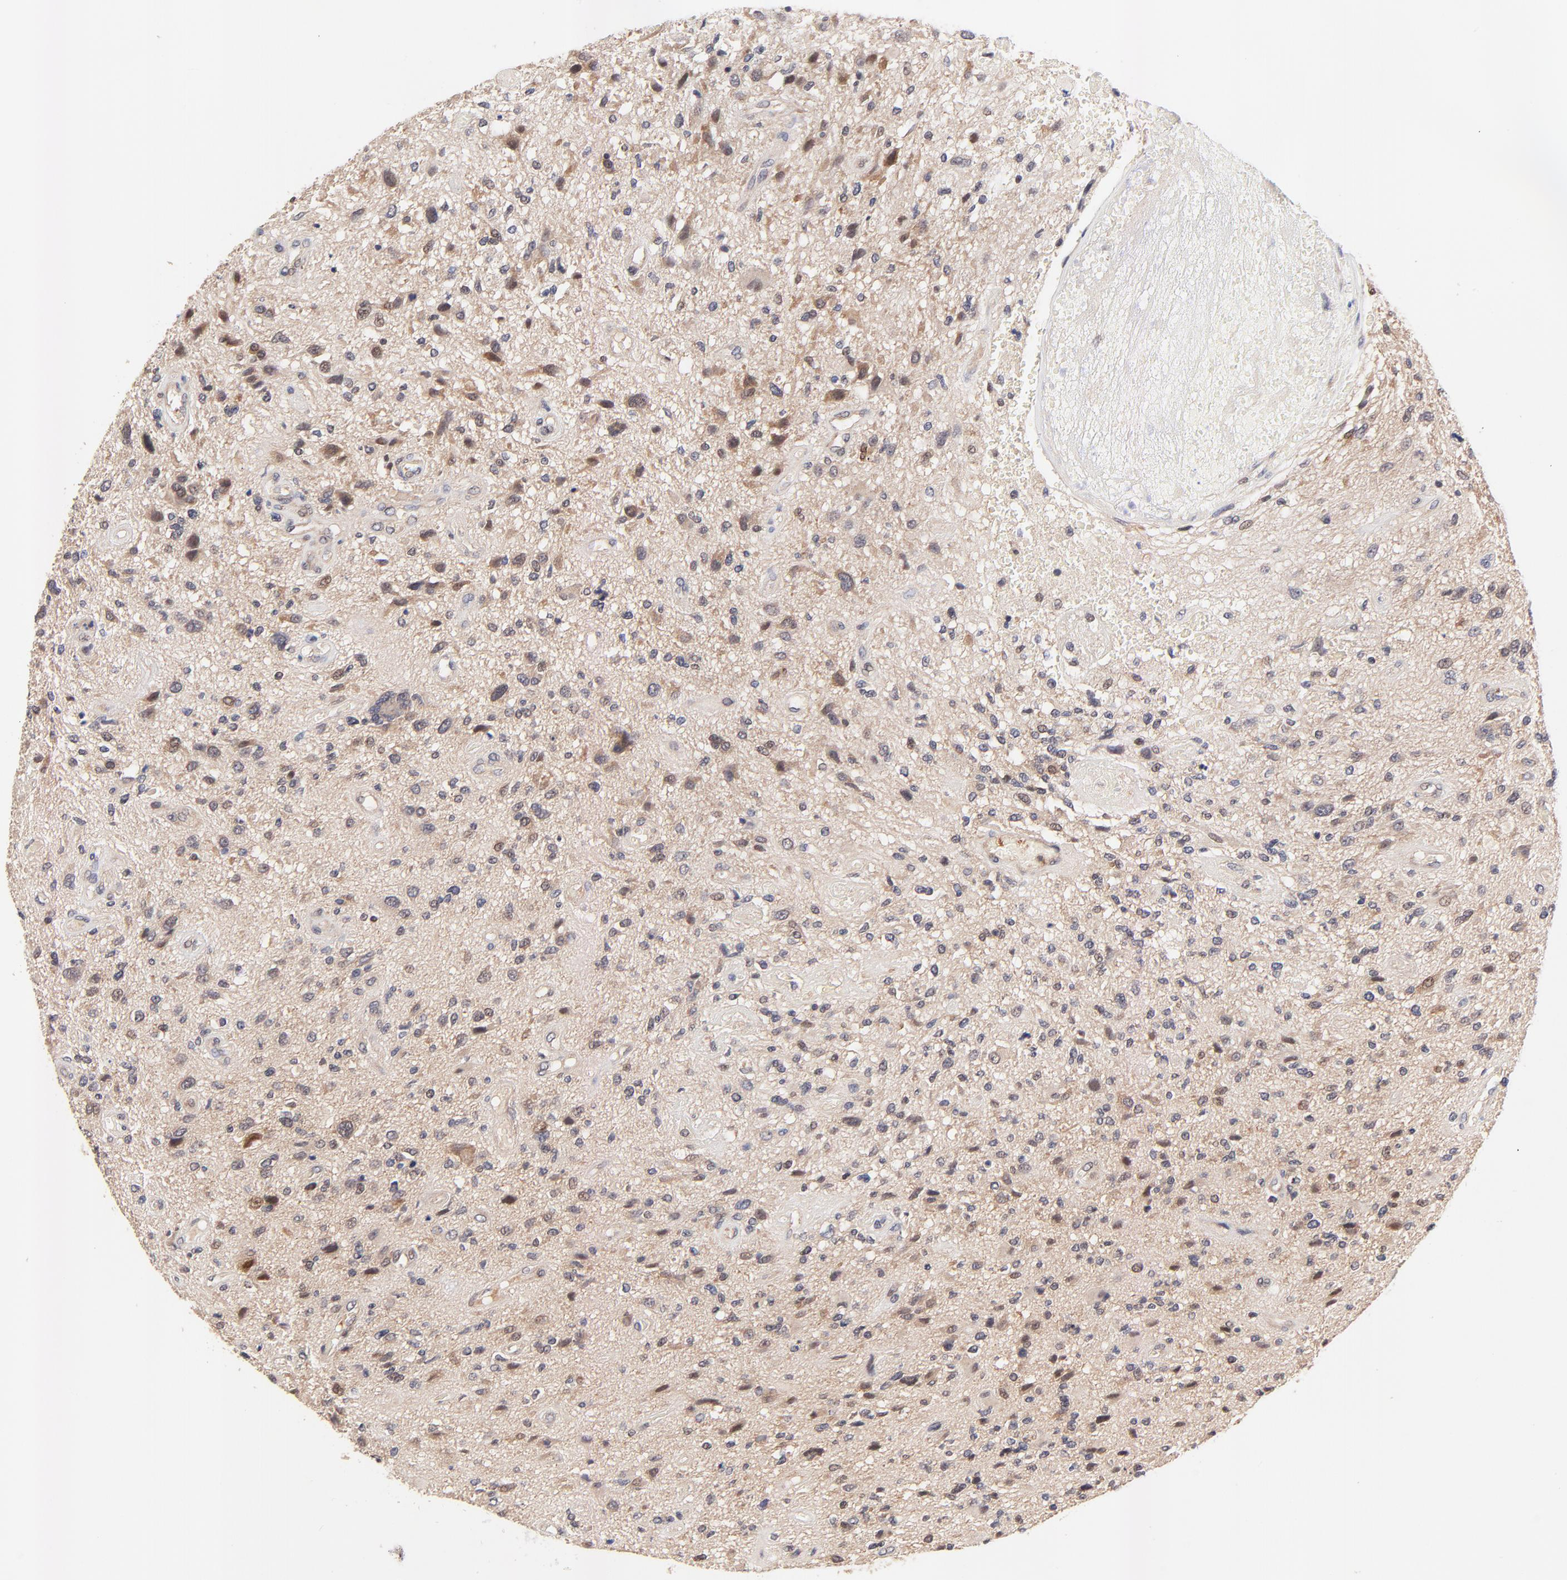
{"staining": {"intensity": "moderate", "quantity": "25%-75%", "location": "cytoplasmic/membranous,nuclear"}, "tissue": "glioma", "cell_type": "Tumor cells", "image_type": "cancer", "snomed": [{"axis": "morphology", "description": "Normal tissue, NOS"}, {"axis": "morphology", "description": "Glioma, malignant, High grade"}, {"axis": "topography", "description": "Cerebral cortex"}], "caption": "This micrograph demonstrates malignant glioma (high-grade) stained with IHC to label a protein in brown. The cytoplasmic/membranous and nuclear of tumor cells show moderate positivity for the protein. Nuclei are counter-stained blue.", "gene": "TXNL1", "patient": {"sex": "male", "age": 75}}